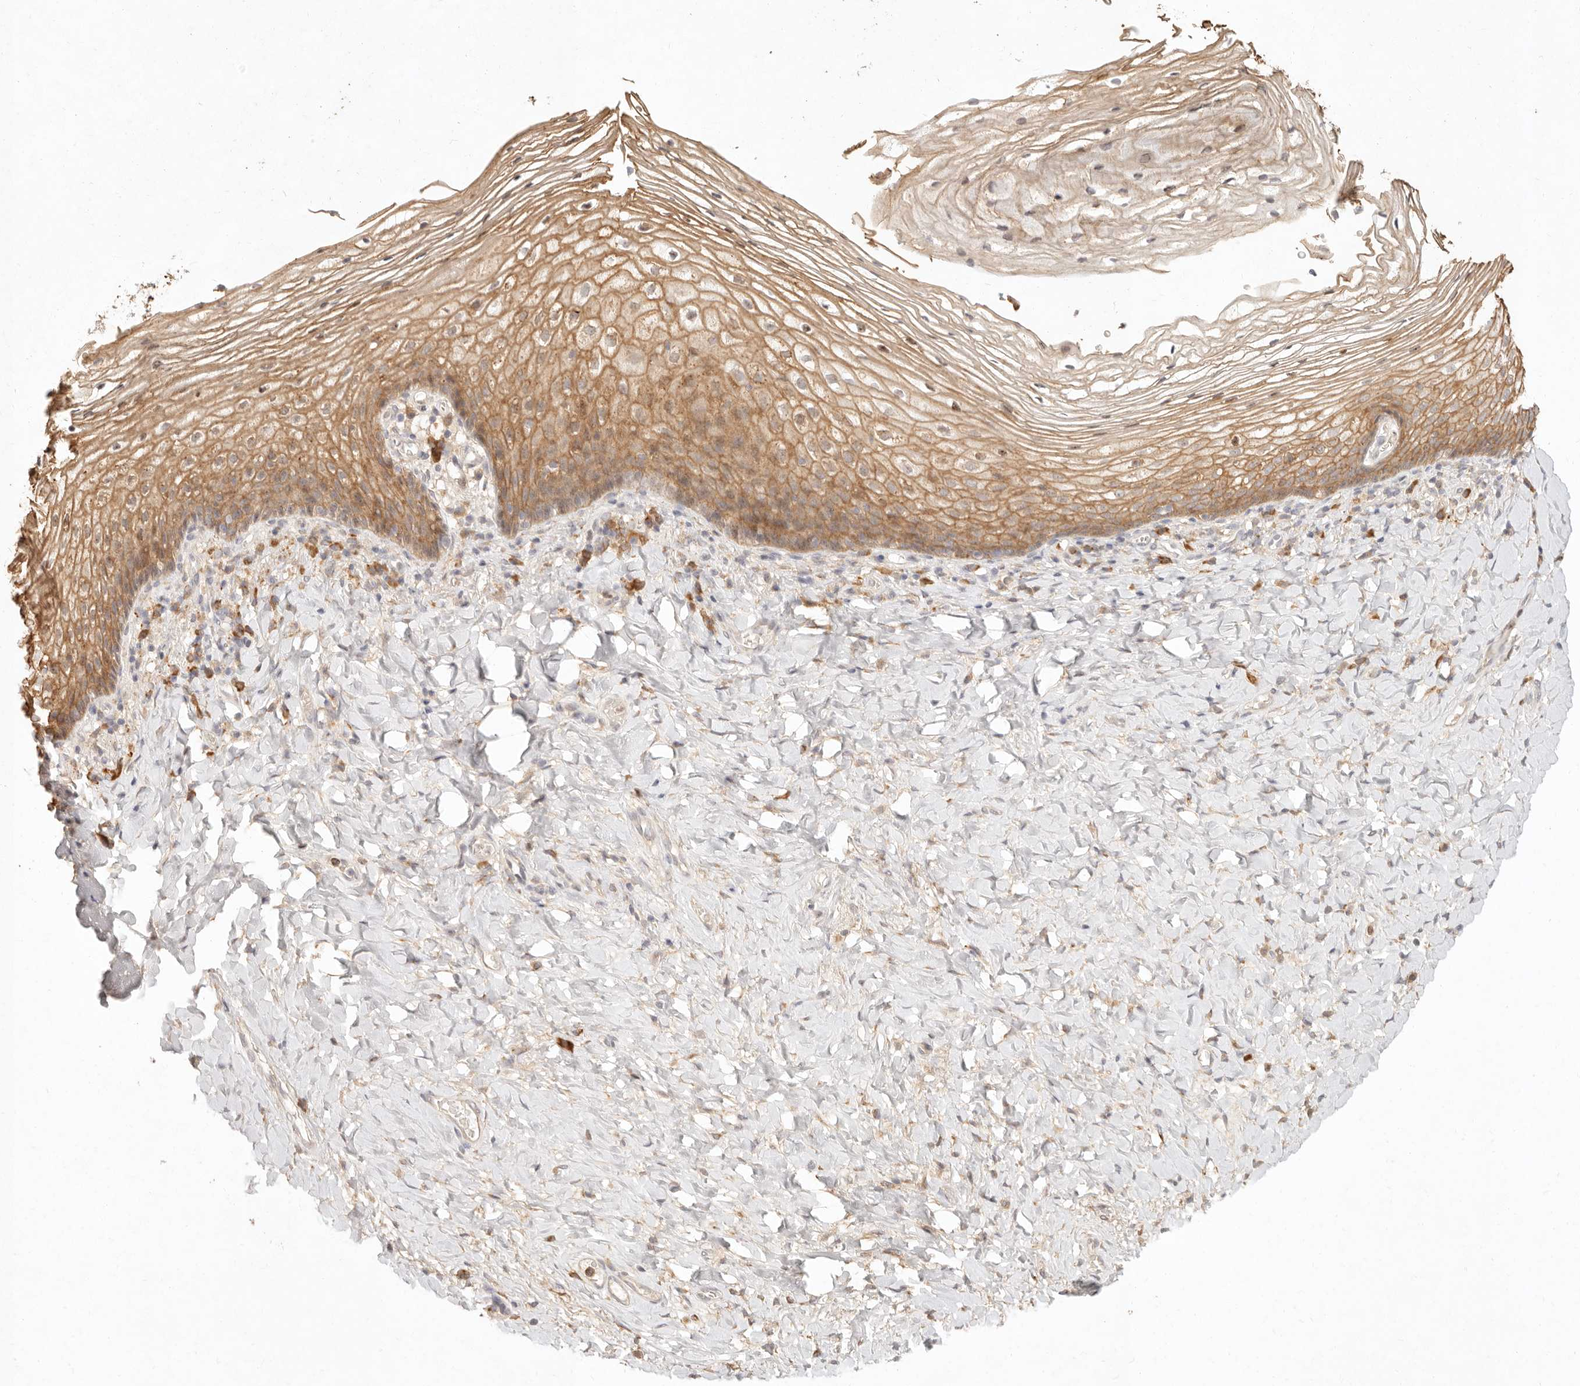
{"staining": {"intensity": "moderate", "quantity": ">75%", "location": "cytoplasmic/membranous"}, "tissue": "vagina", "cell_type": "Squamous epithelial cells", "image_type": "normal", "snomed": [{"axis": "morphology", "description": "Normal tissue, NOS"}, {"axis": "topography", "description": "Vagina"}], "caption": "Brown immunohistochemical staining in benign human vagina shows moderate cytoplasmic/membranous expression in approximately >75% of squamous epithelial cells. Nuclei are stained in blue.", "gene": "C1orf127", "patient": {"sex": "female", "age": 60}}